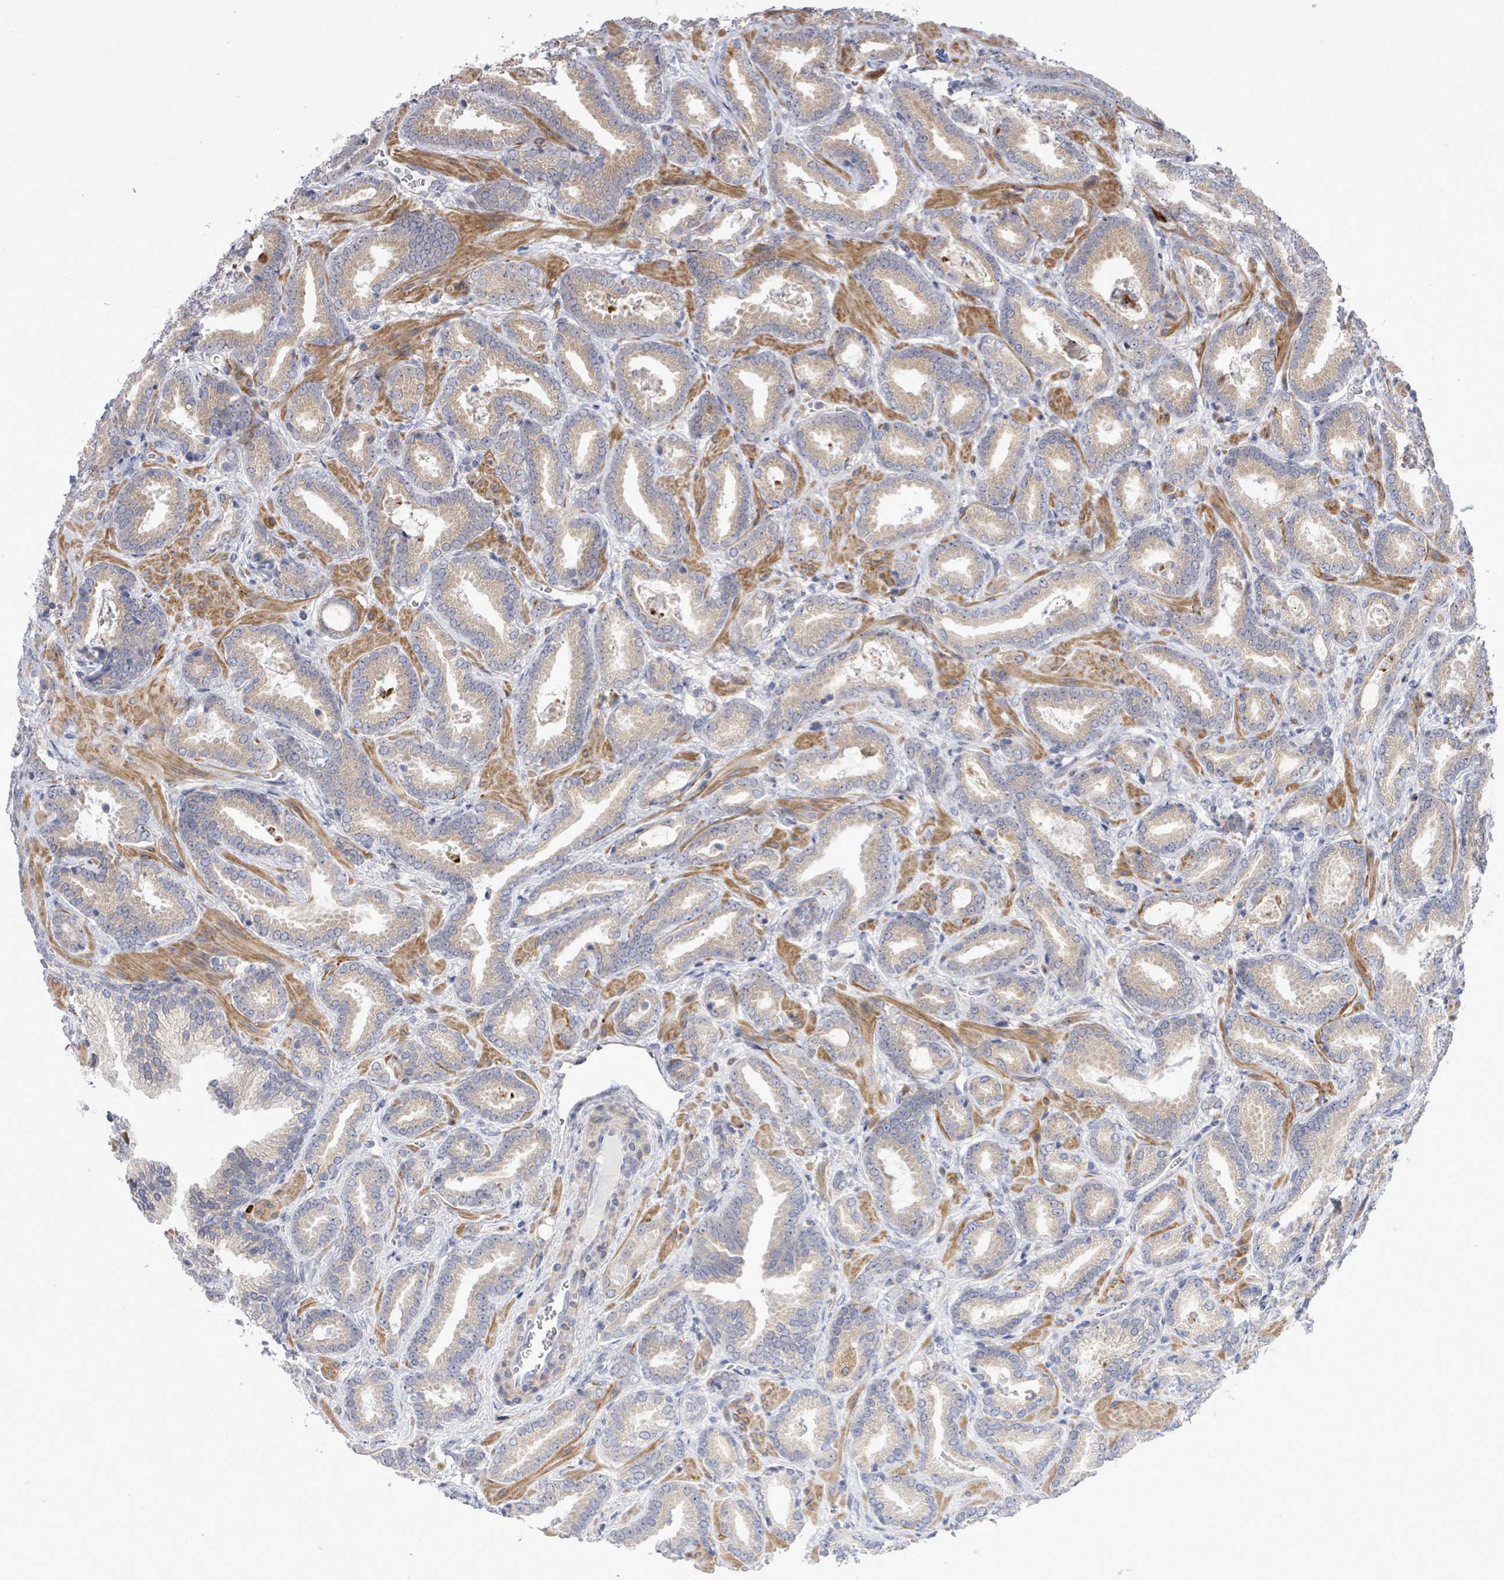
{"staining": {"intensity": "weak", "quantity": ">75%", "location": "cytoplasmic/membranous"}, "tissue": "prostate cancer", "cell_type": "Tumor cells", "image_type": "cancer", "snomed": [{"axis": "morphology", "description": "Adenocarcinoma, Low grade"}, {"axis": "topography", "description": "Prostate"}], "caption": "Protein expression analysis of human prostate cancer reveals weak cytoplasmic/membranous positivity in about >75% of tumor cells.", "gene": "SAR1A", "patient": {"sex": "male", "age": 62}}